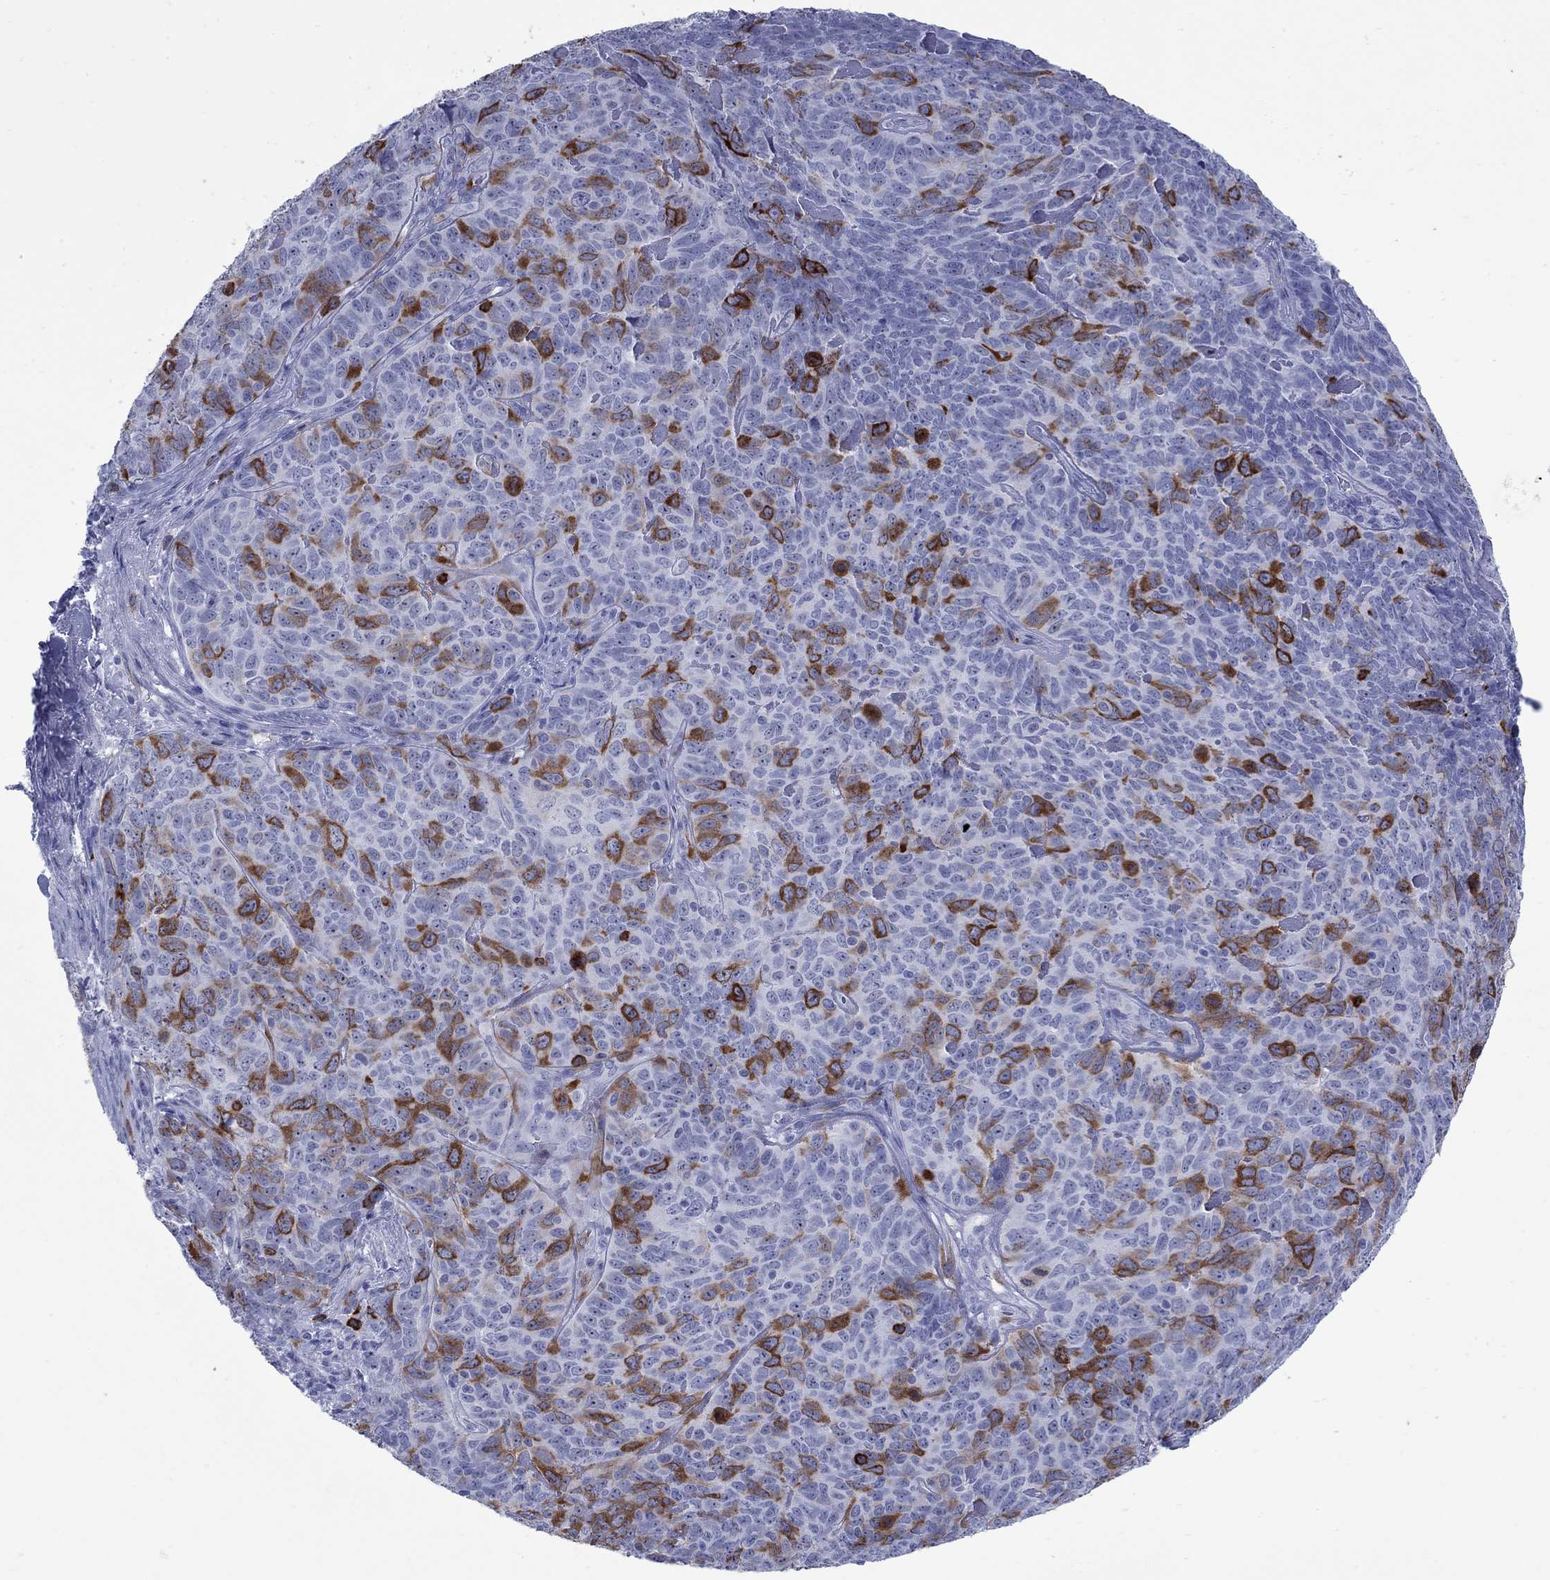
{"staining": {"intensity": "strong", "quantity": "<25%", "location": "cytoplasmic/membranous"}, "tissue": "skin cancer", "cell_type": "Tumor cells", "image_type": "cancer", "snomed": [{"axis": "morphology", "description": "Squamous cell carcinoma, NOS"}, {"axis": "topography", "description": "Skin"}, {"axis": "topography", "description": "Anal"}], "caption": "This is an image of immunohistochemistry (IHC) staining of squamous cell carcinoma (skin), which shows strong staining in the cytoplasmic/membranous of tumor cells.", "gene": "TACC3", "patient": {"sex": "female", "age": 51}}